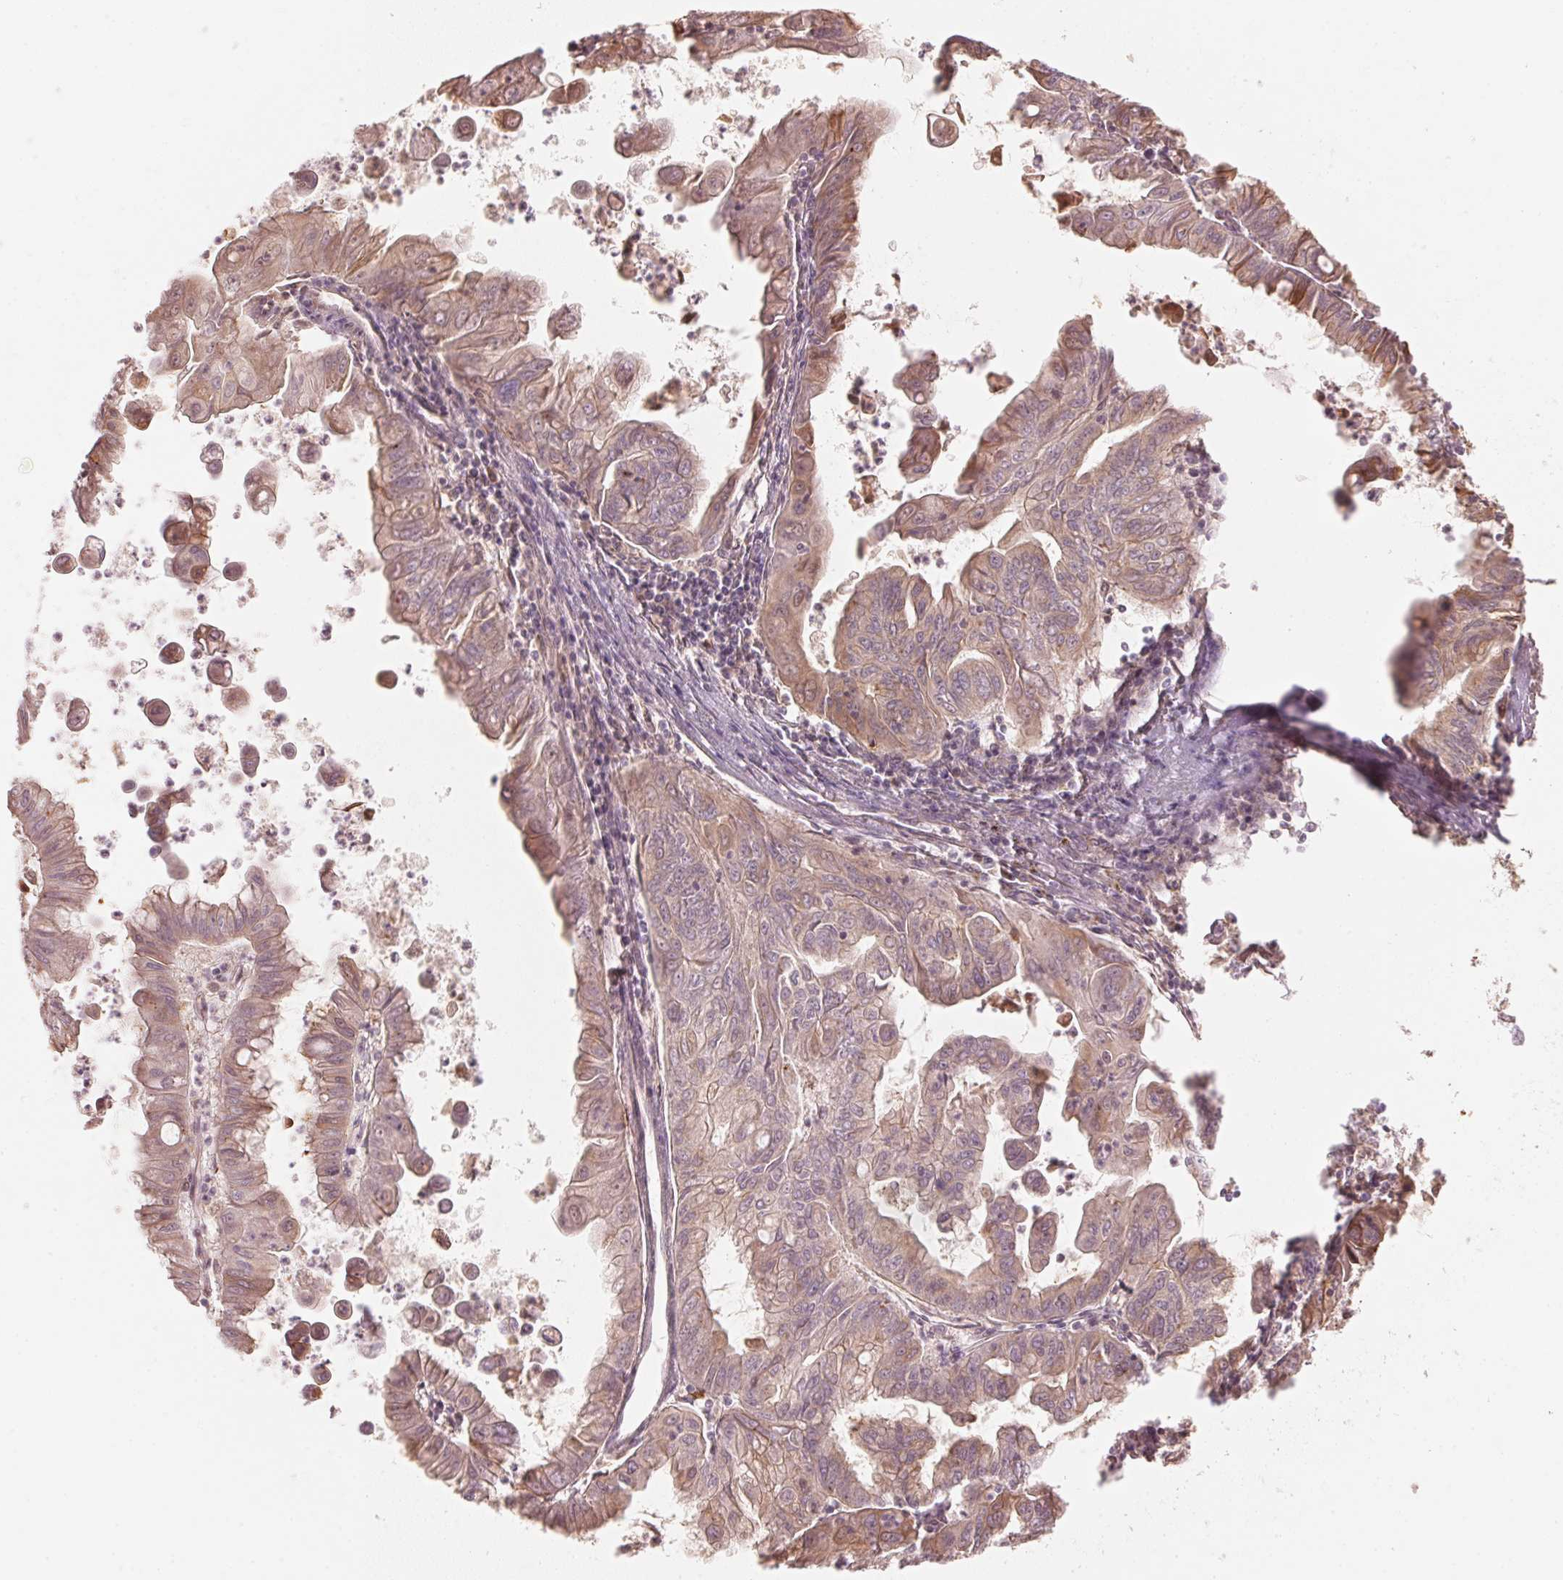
{"staining": {"intensity": "weak", "quantity": "25%-75%", "location": "cytoplasmic/membranous"}, "tissue": "stomach cancer", "cell_type": "Tumor cells", "image_type": "cancer", "snomed": [{"axis": "morphology", "description": "Adenocarcinoma, NOS"}, {"axis": "topography", "description": "Stomach, upper"}], "caption": "Immunohistochemical staining of human stomach cancer shows low levels of weak cytoplasmic/membranous protein positivity in approximately 25%-75% of tumor cells.", "gene": "PRKN", "patient": {"sex": "male", "age": 80}}